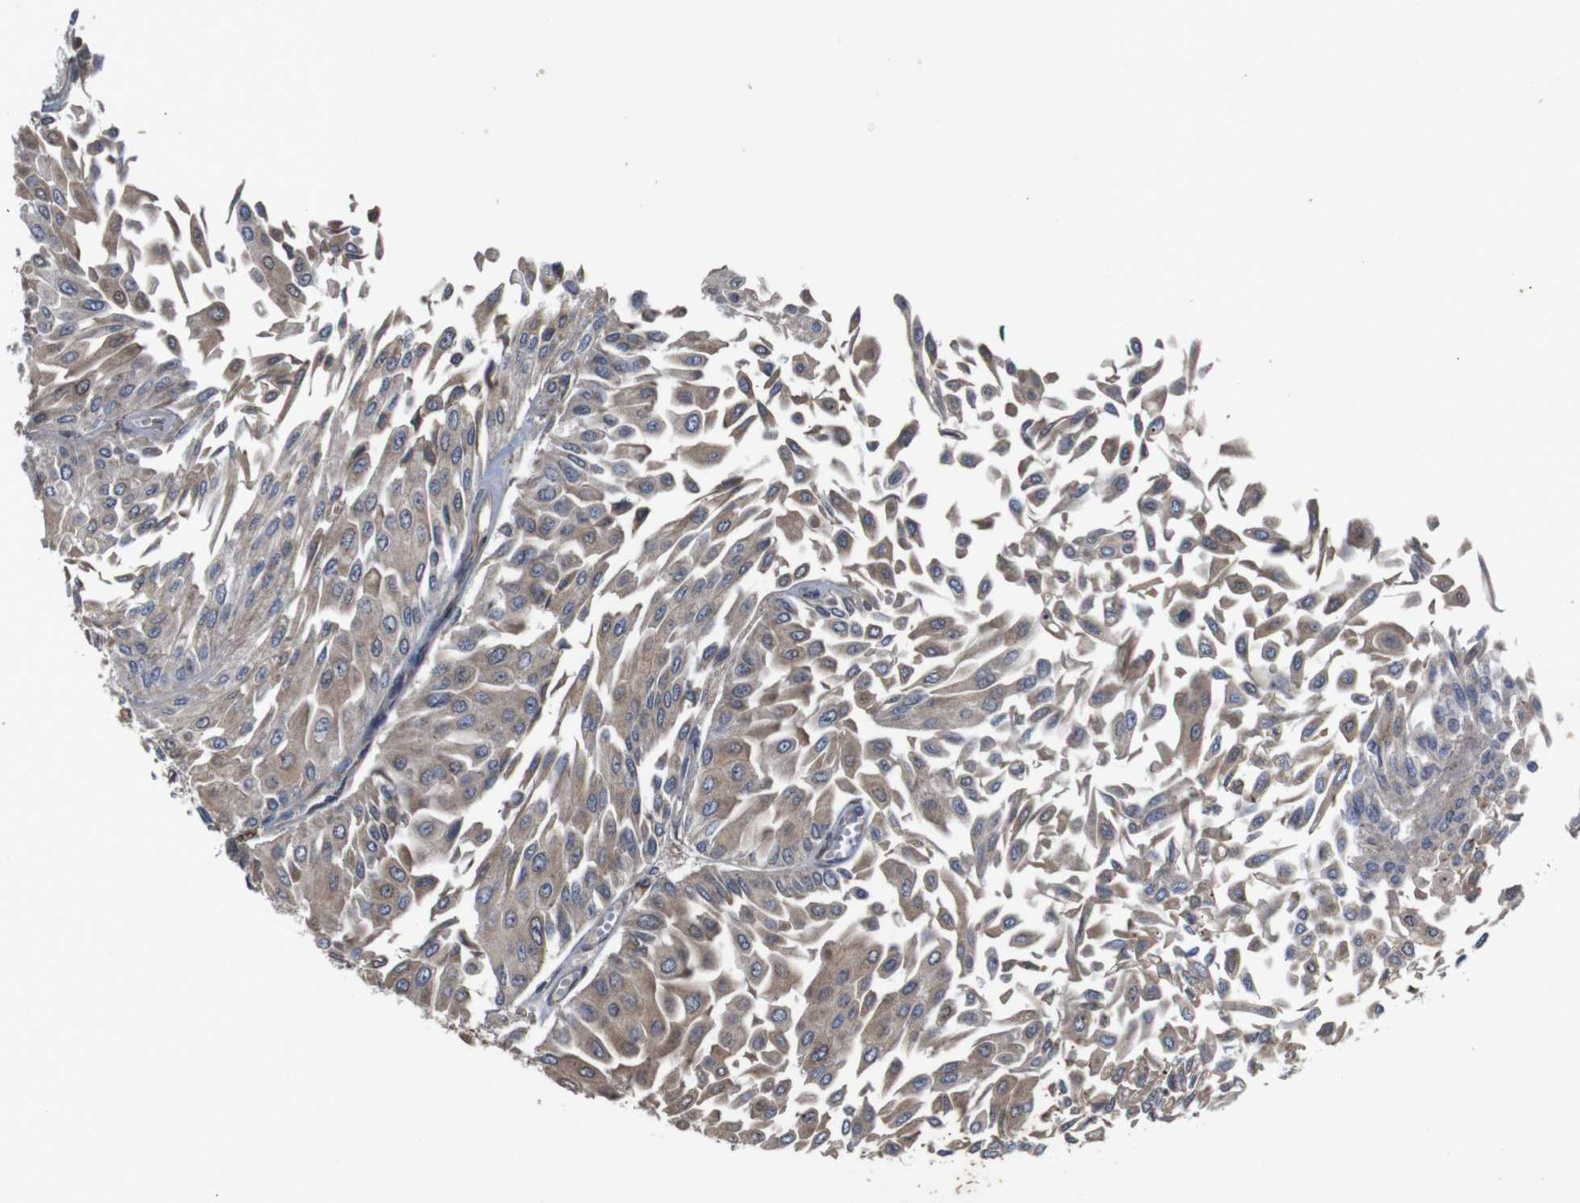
{"staining": {"intensity": "weak", "quantity": ">75%", "location": "cytoplasmic/membranous"}, "tissue": "urothelial cancer", "cell_type": "Tumor cells", "image_type": "cancer", "snomed": [{"axis": "morphology", "description": "Urothelial carcinoma, Low grade"}, {"axis": "topography", "description": "Urinary bladder"}], "caption": "Low-grade urothelial carcinoma stained for a protein (brown) shows weak cytoplasmic/membranous positive positivity in approximately >75% of tumor cells.", "gene": "PTPN1", "patient": {"sex": "male", "age": 67}}